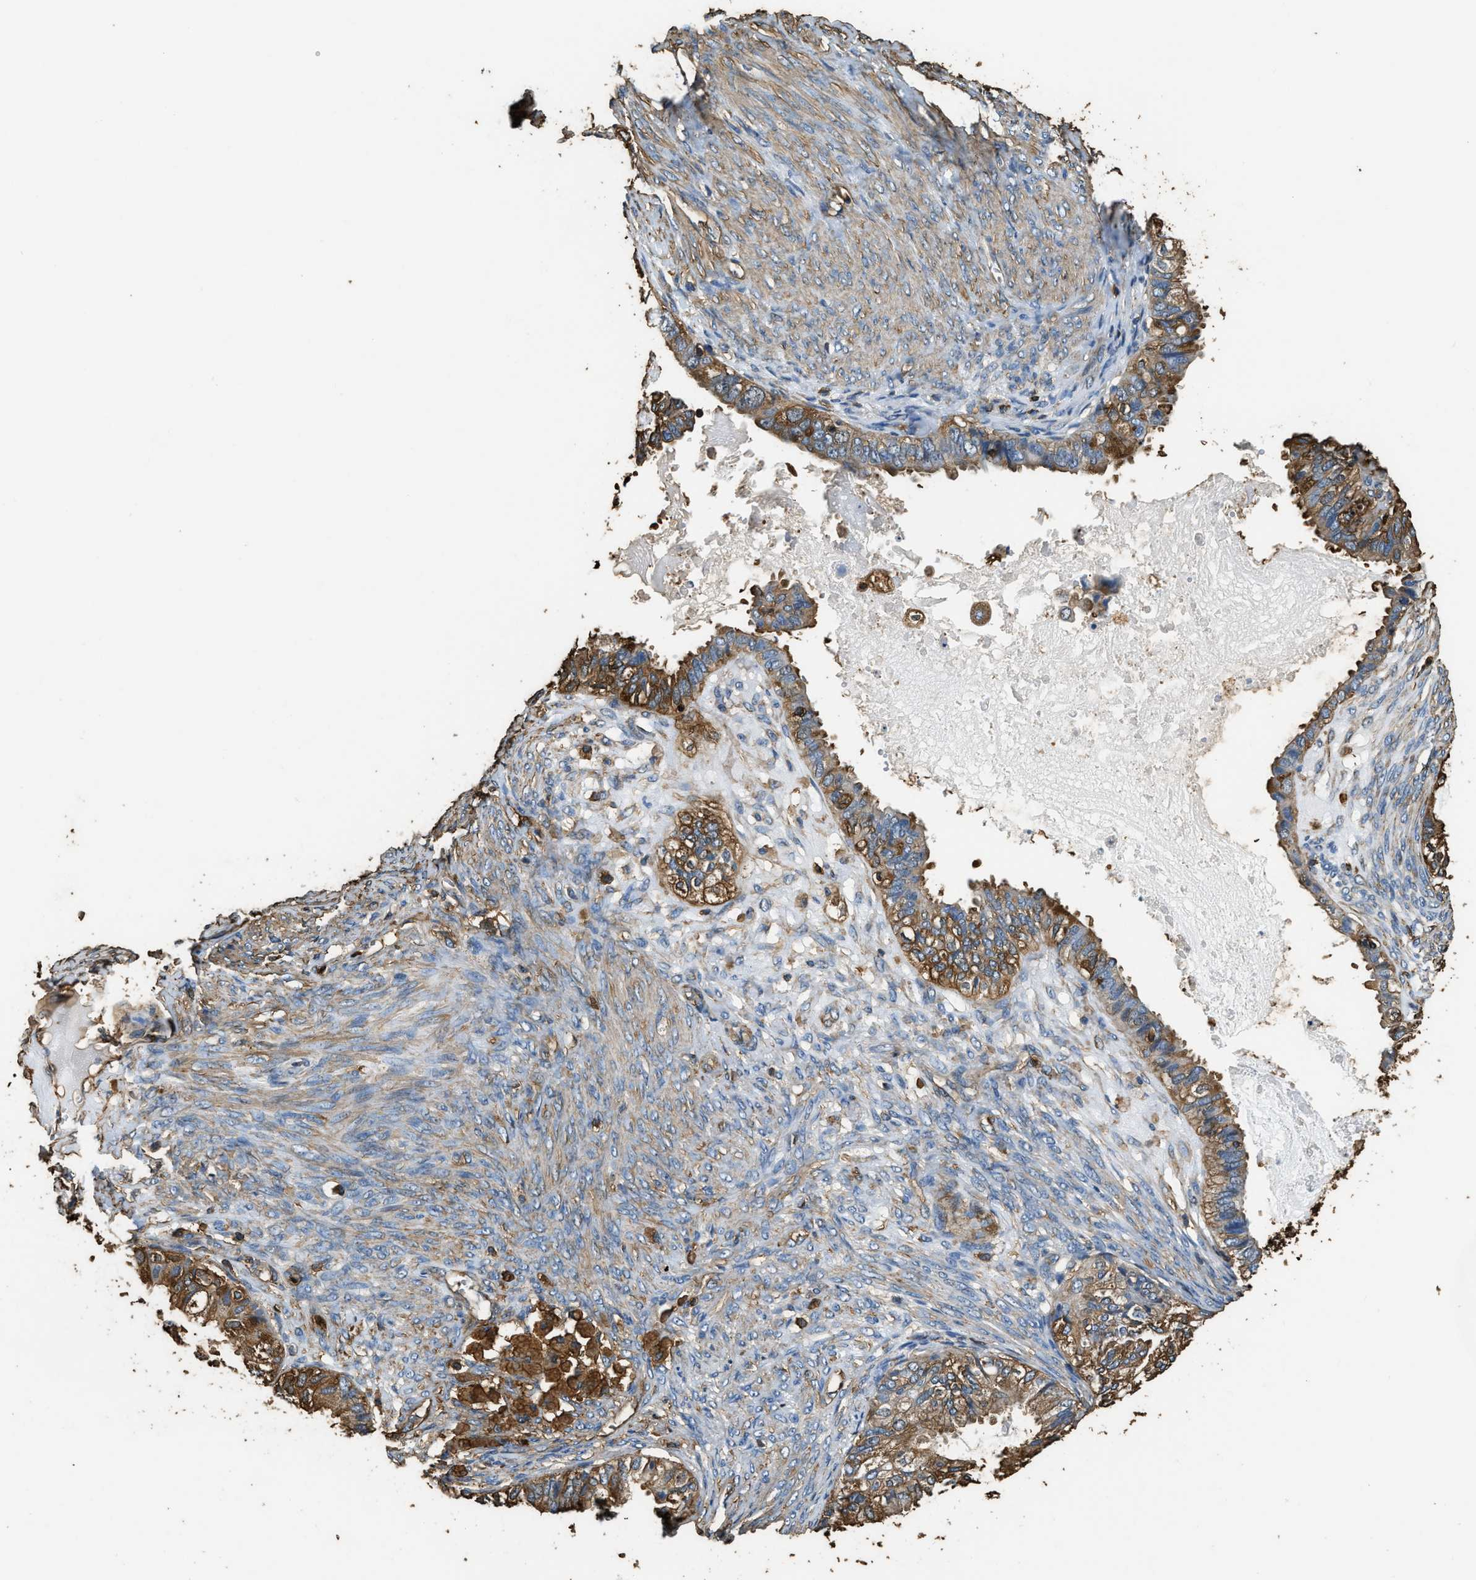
{"staining": {"intensity": "moderate", "quantity": ">75%", "location": "cytoplasmic/membranous"}, "tissue": "cervical cancer", "cell_type": "Tumor cells", "image_type": "cancer", "snomed": [{"axis": "morphology", "description": "Normal tissue, NOS"}, {"axis": "morphology", "description": "Adenocarcinoma, NOS"}, {"axis": "topography", "description": "Cervix"}, {"axis": "topography", "description": "Endometrium"}], "caption": "An IHC micrograph of neoplastic tissue is shown. Protein staining in brown labels moderate cytoplasmic/membranous positivity in cervical cancer (adenocarcinoma) within tumor cells. Nuclei are stained in blue.", "gene": "ACCS", "patient": {"sex": "female", "age": 86}}